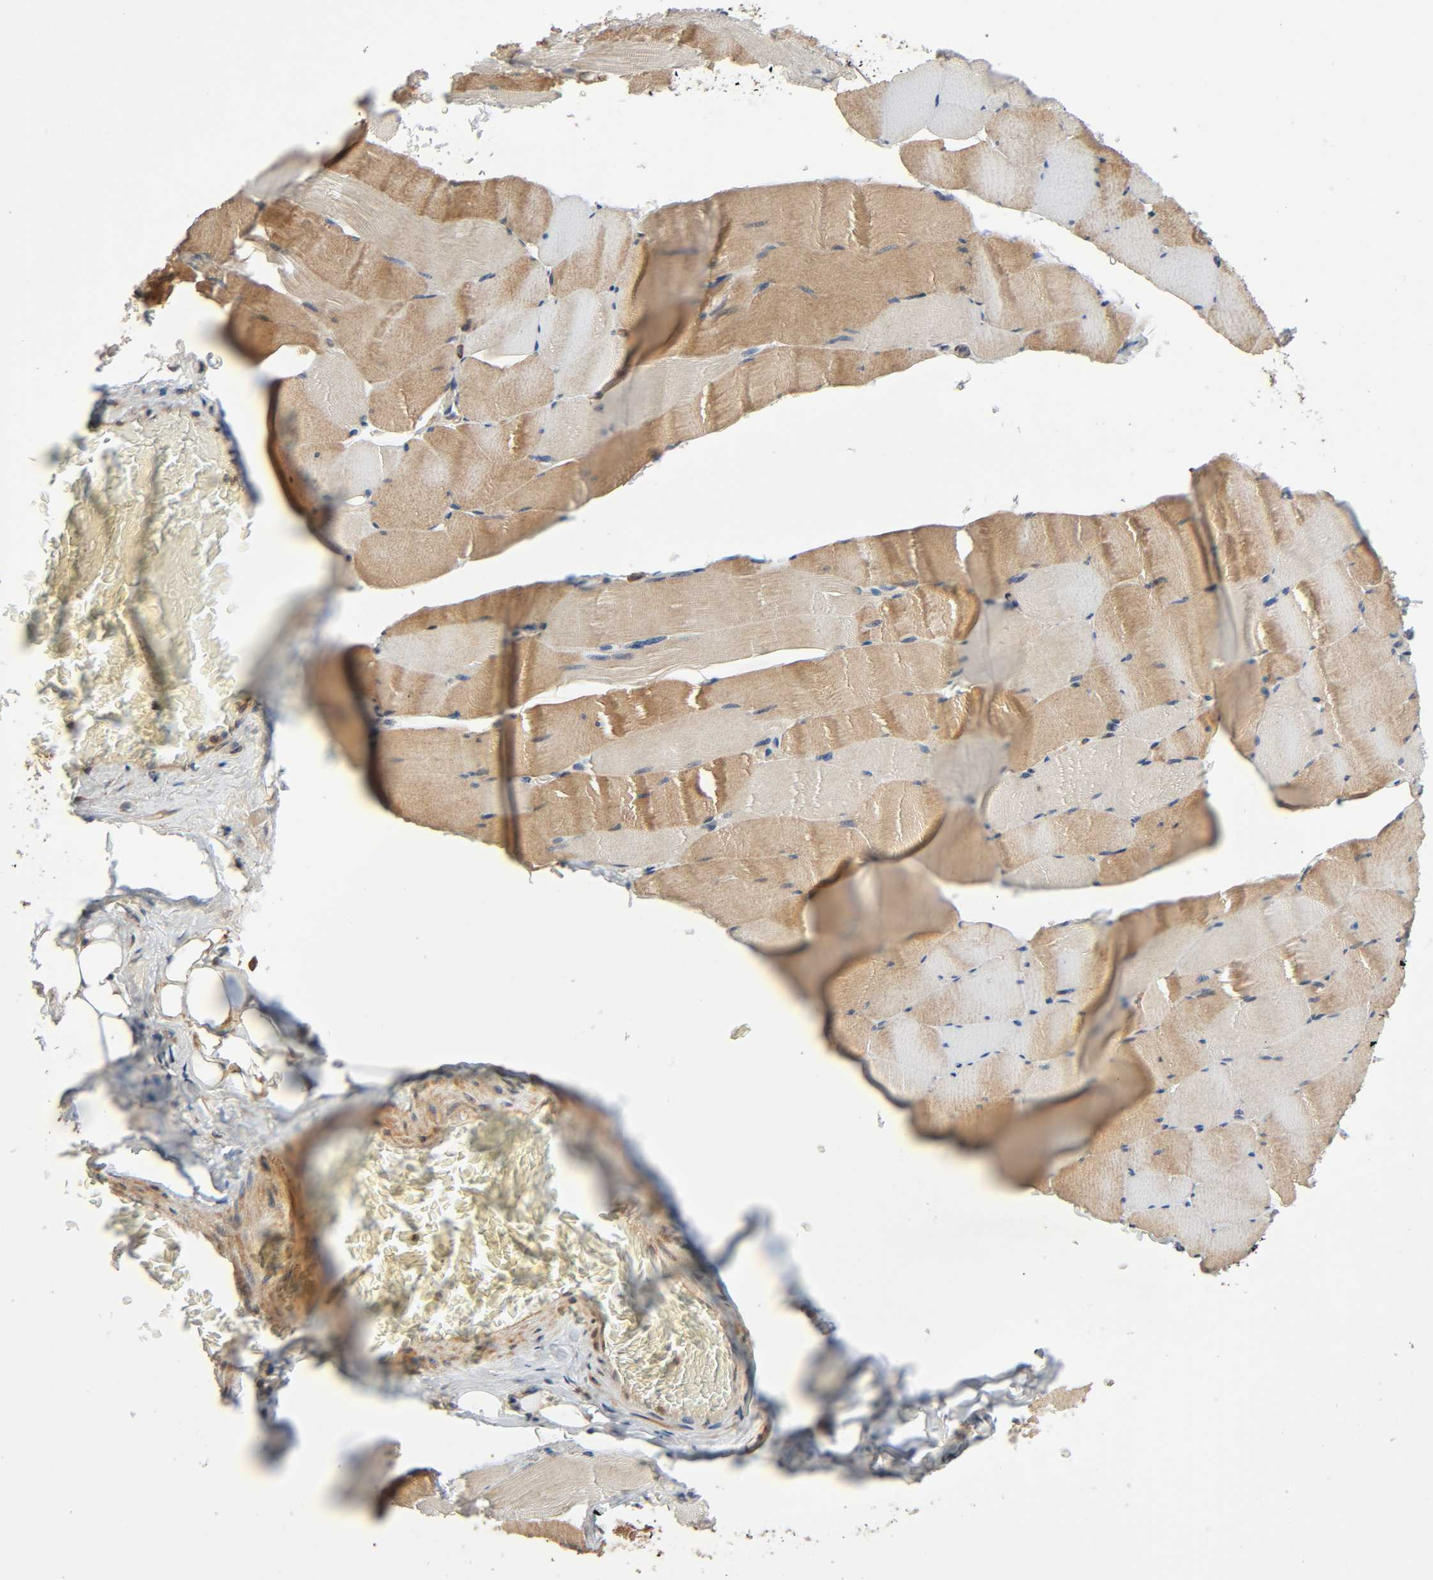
{"staining": {"intensity": "moderate", "quantity": ">75%", "location": "cytoplasmic/membranous"}, "tissue": "skeletal muscle", "cell_type": "Myocytes", "image_type": "normal", "snomed": [{"axis": "morphology", "description": "Normal tissue, NOS"}, {"axis": "topography", "description": "Skeletal muscle"}], "caption": "Protein staining of benign skeletal muscle exhibits moderate cytoplasmic/membranous staining in approximately >75% of myocytes.", "gene": "PPP2R1B", "patient": {"sex": "male", "age": 62}}